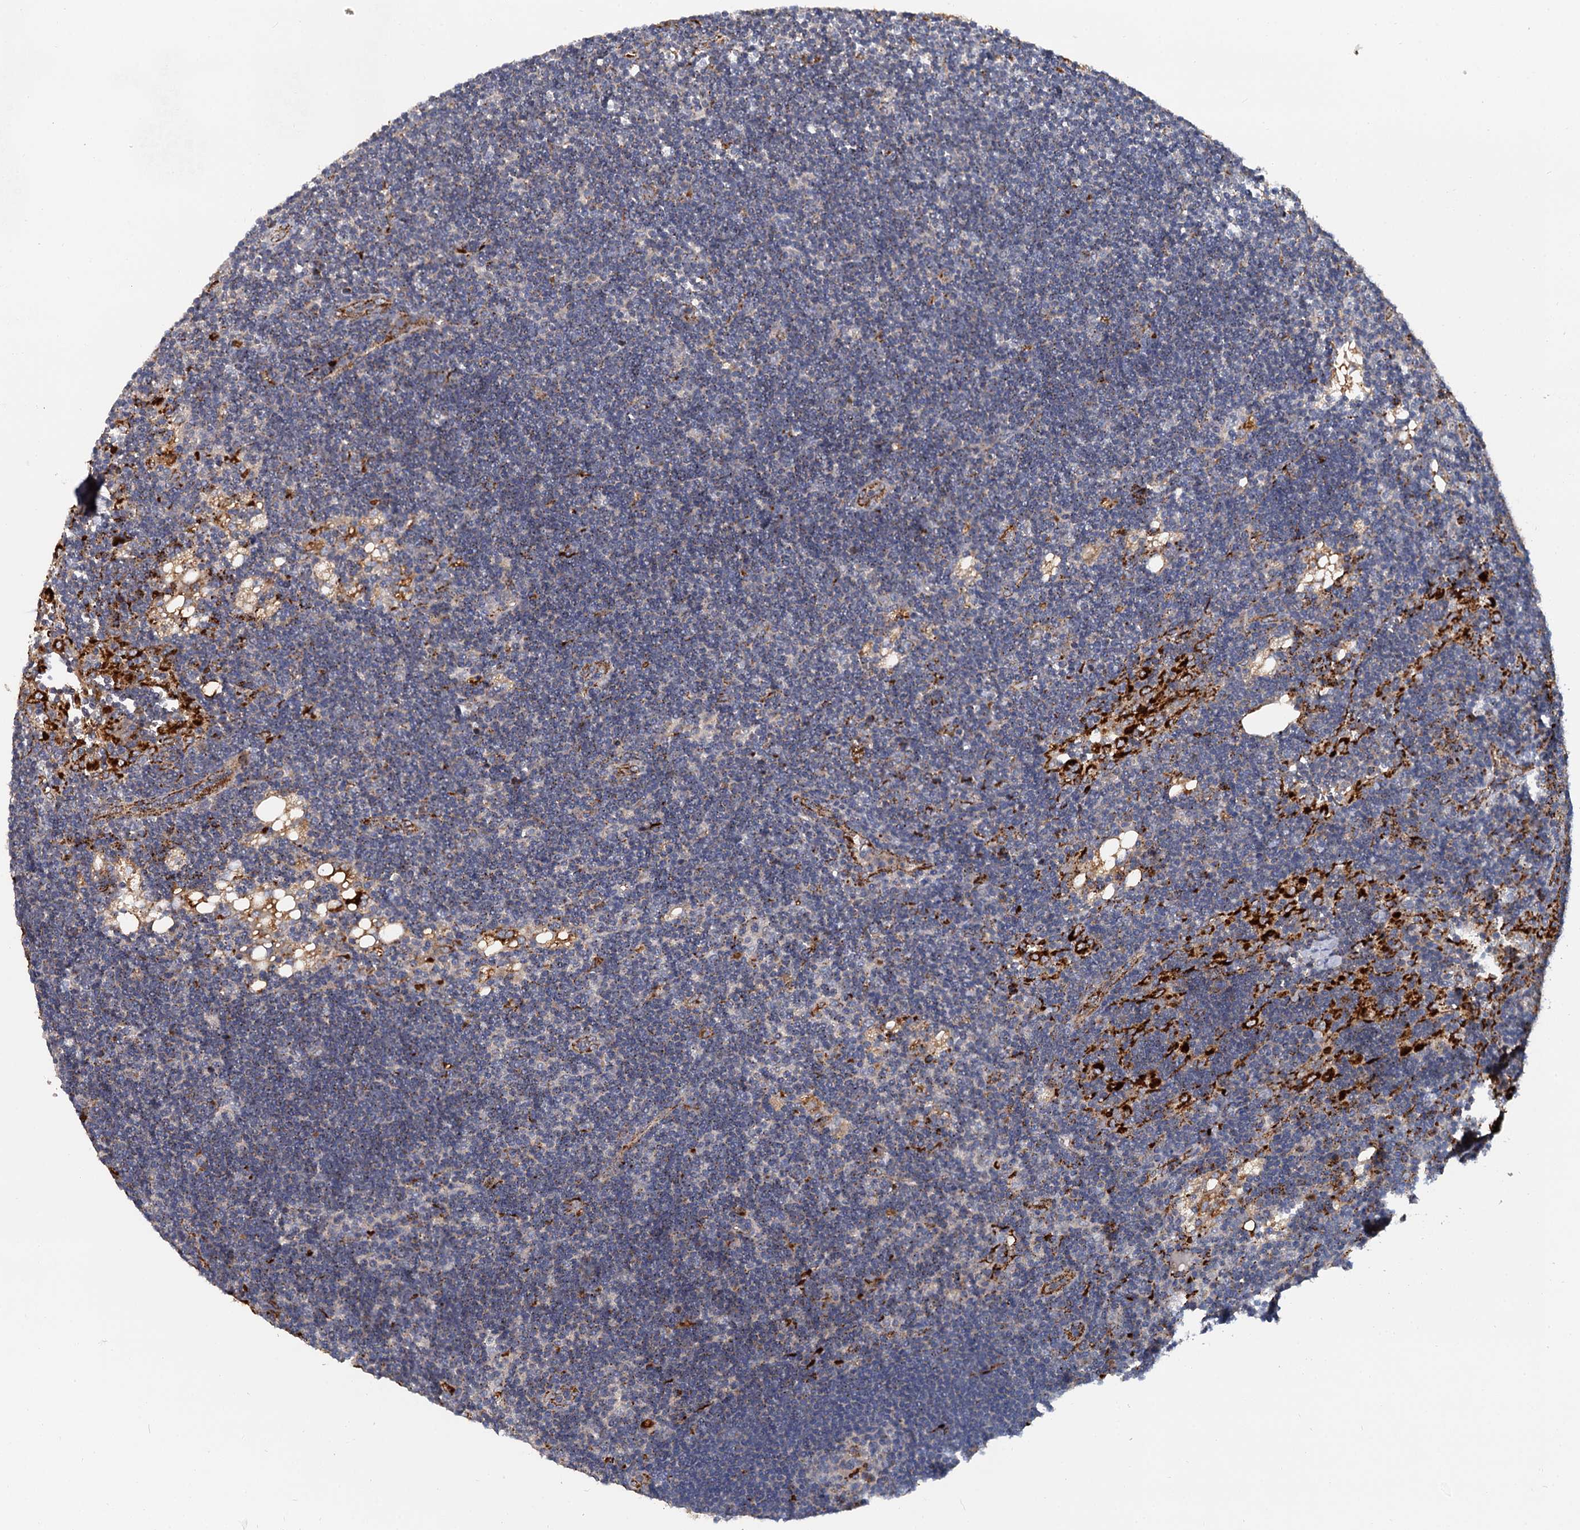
{"staining": {"intensity": "strong", "quantity": "<25%", "location": "cytoplasmic/membranous"}, "tissue": "lymph node", "cell_type": "Germinal center cells", "image_type": "normal", "snomed": [{"axis": "morphology", "description": "Normal tissue, NOS"}, {"axis": "topography", "description": "Lymph node"}], "caption": "High-power microscopy captured an immunohistochemistry (IHC) photomicrograph of benign lymph node, revealing strong cytoplasmic/membranous positivity in about <25% of germinal center cells.", "gene": "GBA1", "patient": {"sex": "male", "age": 24}}